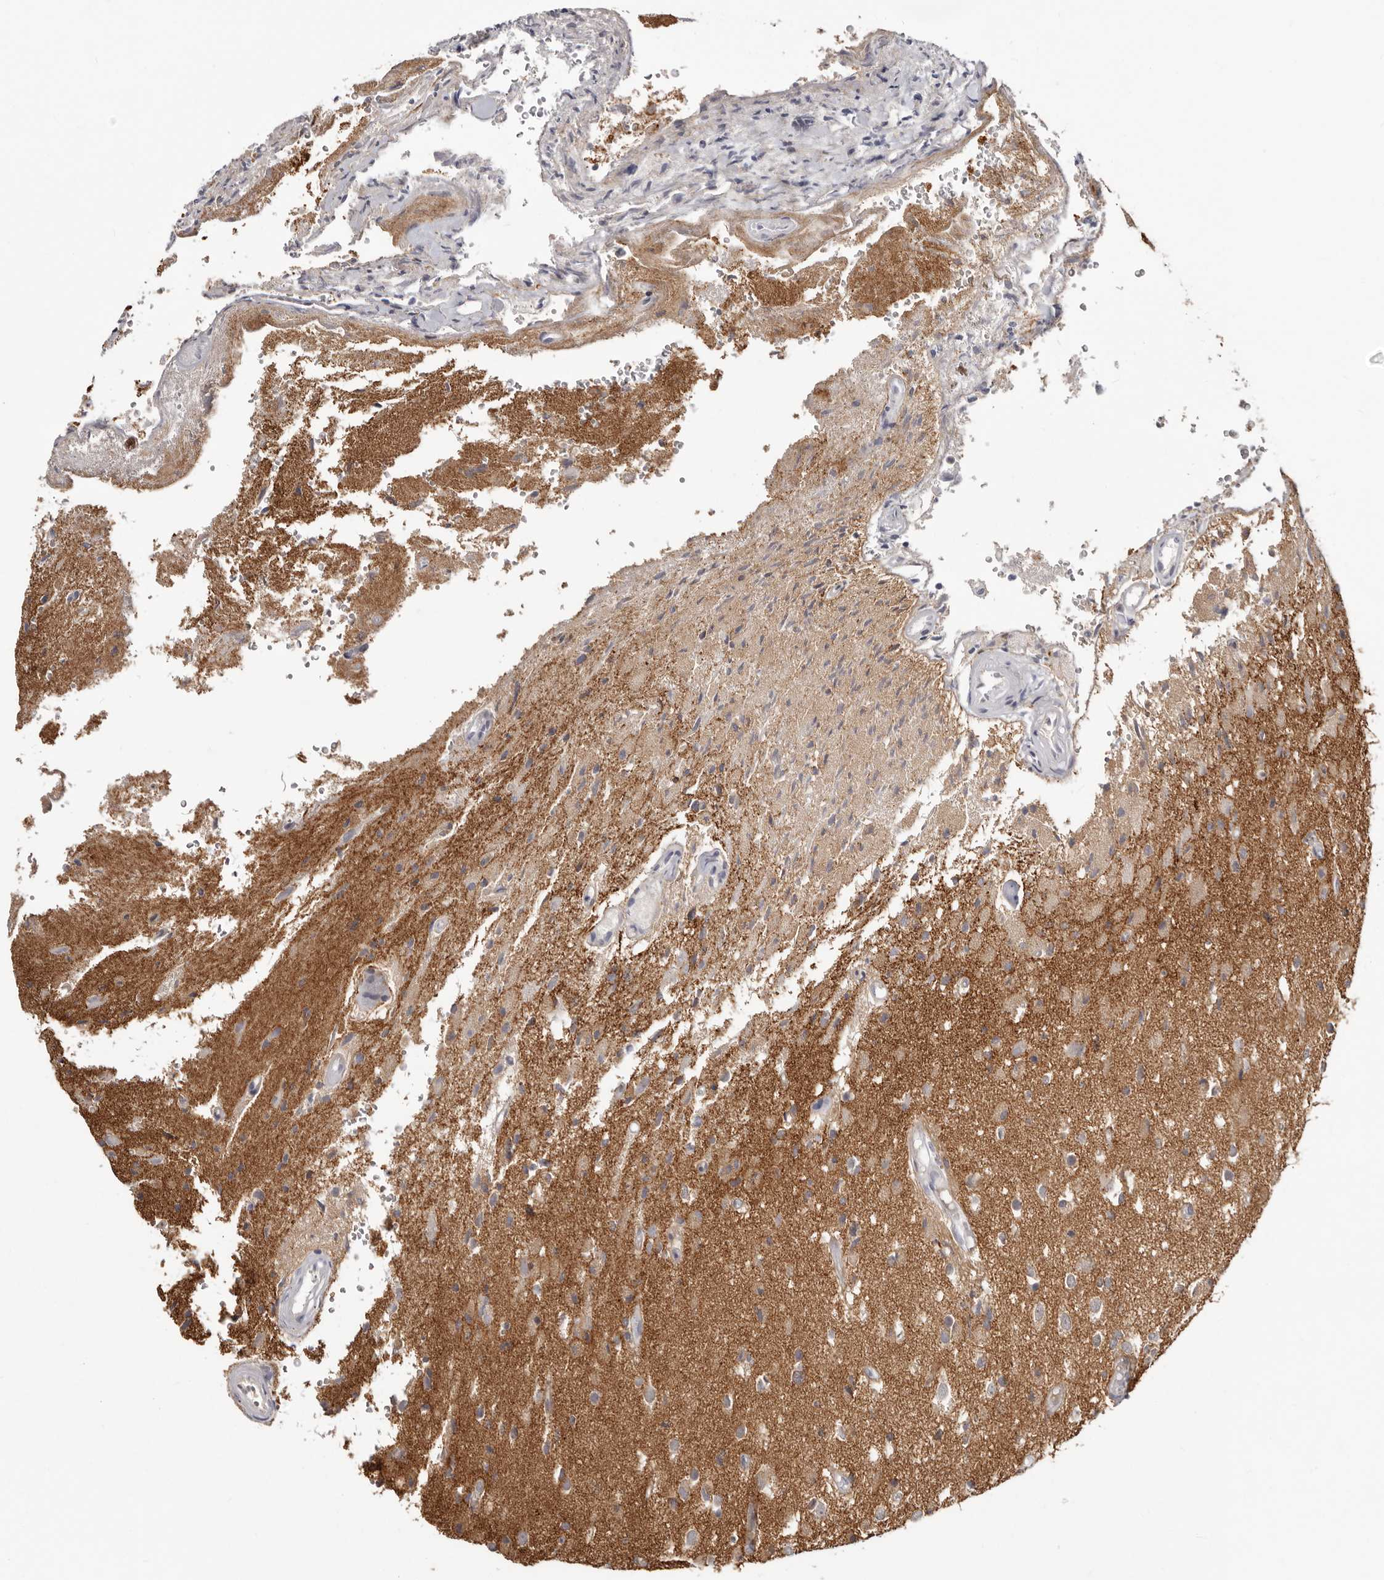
{"staining": {"intensity": "weak", "quantity": "25%-75%", "location": "cytoplasmic/membranous"}, "tissue": "glioma", "cell_type": "Tumor cells", "image_type": "cancer", "snomed": [{"axis": "morphology", "description": "Normal tissue, NOS"}, {"axis": "morphology", "description": "Glioma, malignant, High grade"}, {"axis": "topography", "description": "Cerebral cortex"}], "caption": "Protein staining reveals weak cytoplasmic/membranous positivity in about 25%-75% of tumor cells in glioma.", "gene": "SZT2", "patient": {"sex": "male", "age": 77}}